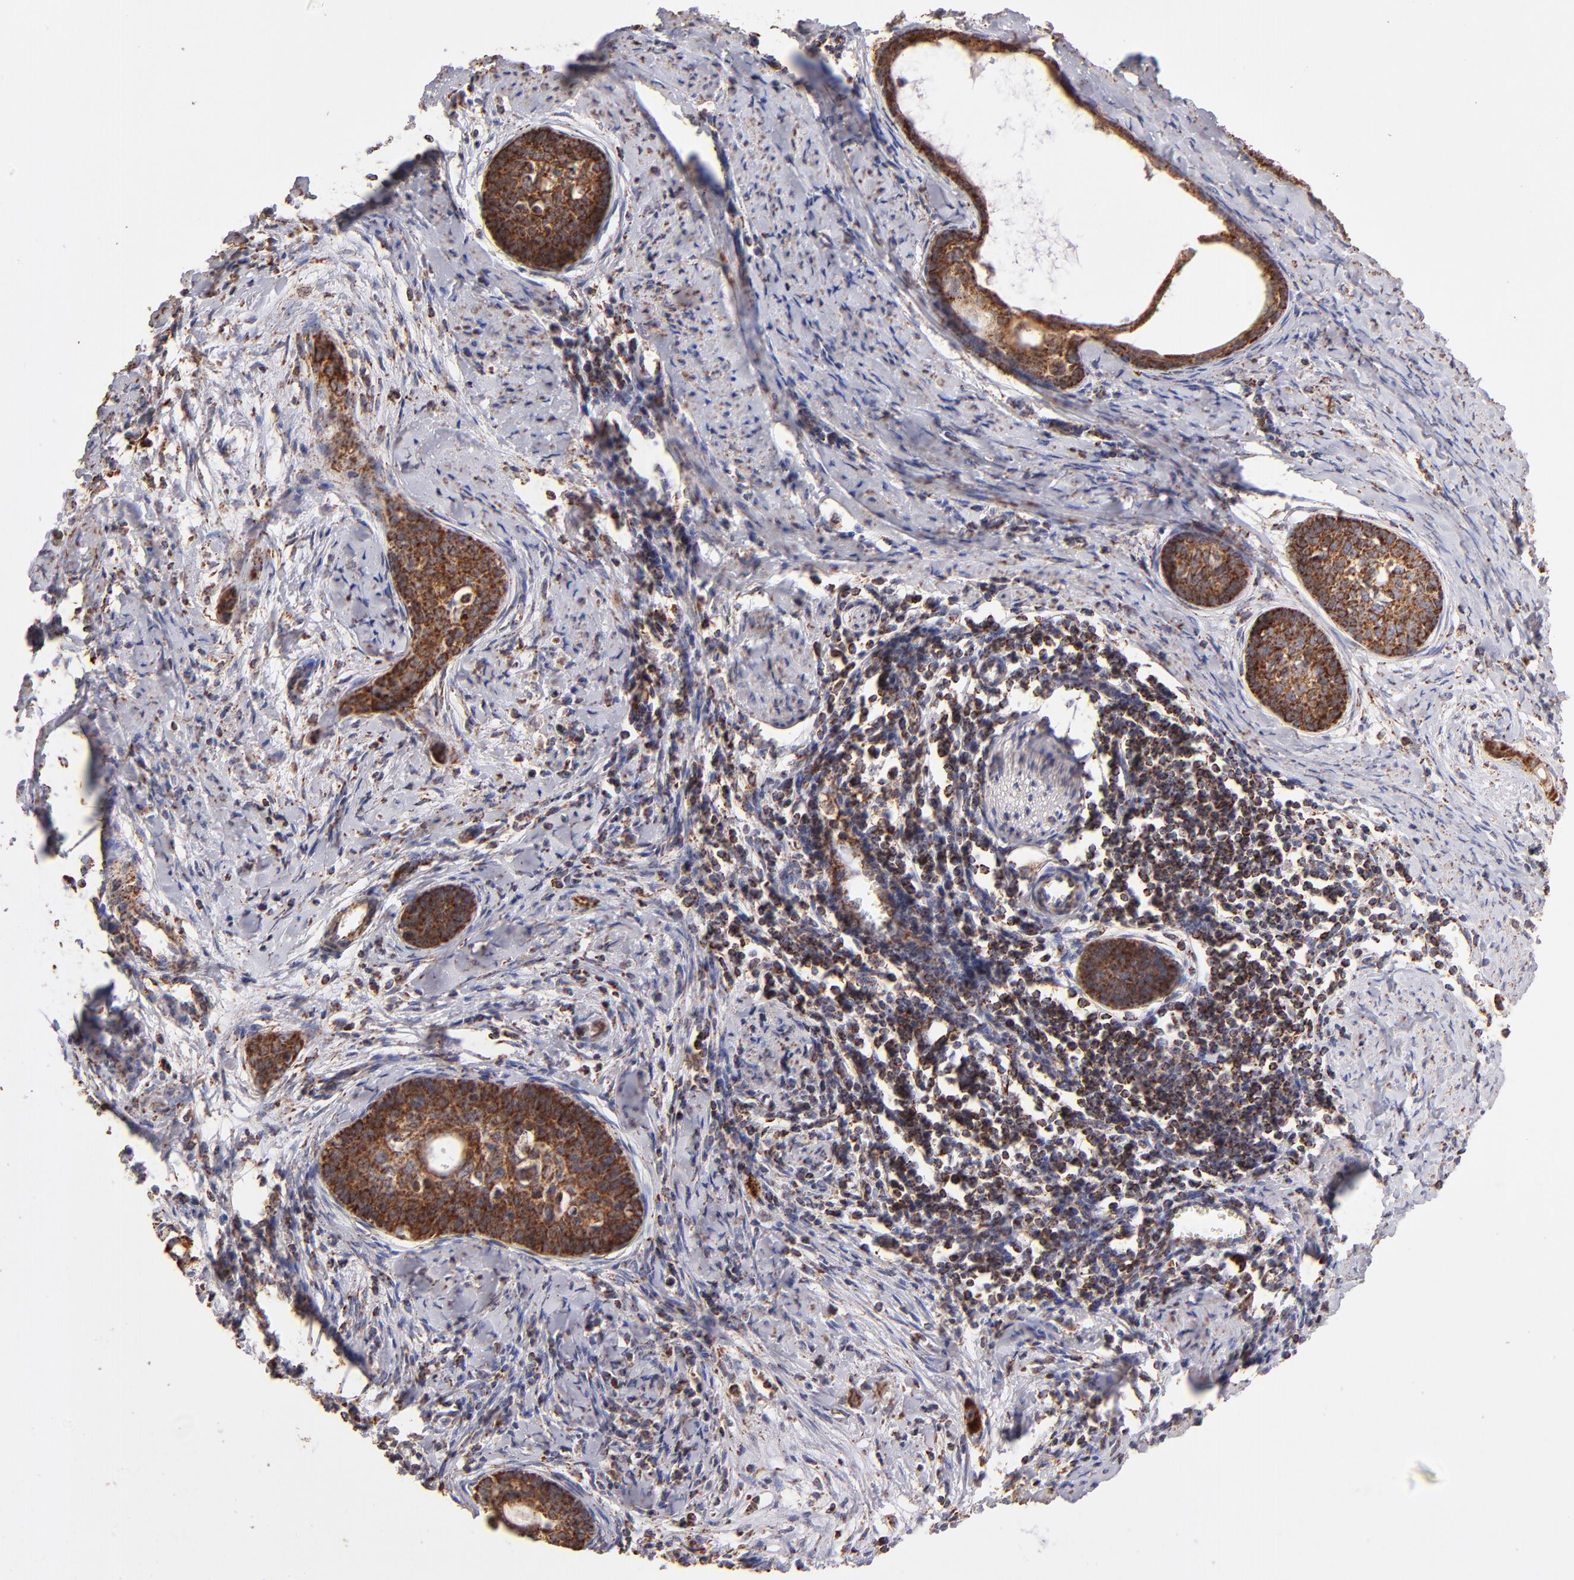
{"staining": {"intensity": "strong", "quantity": ">75%", "location": "cytoplasmic/membranous"}, "tissue": "cervical cancer", "cell_type": "Tumor cells", "image_type": "cancer", "snomed": [{"axis": "morphology", "description": "Squamous cell carcinoma, NOS"}, {"axis": "topography", "description": "Cervix"}], "caption": "Immunohistochemistry micrograph of cervical squamous cell carcinoma stained for a protein (brown), which shows high levels of strong cytoplasmic/membranous expression in approximately >75% of tumor cells.", "gene": "DLST", "patient": {"sex": "female", "age": 33}}